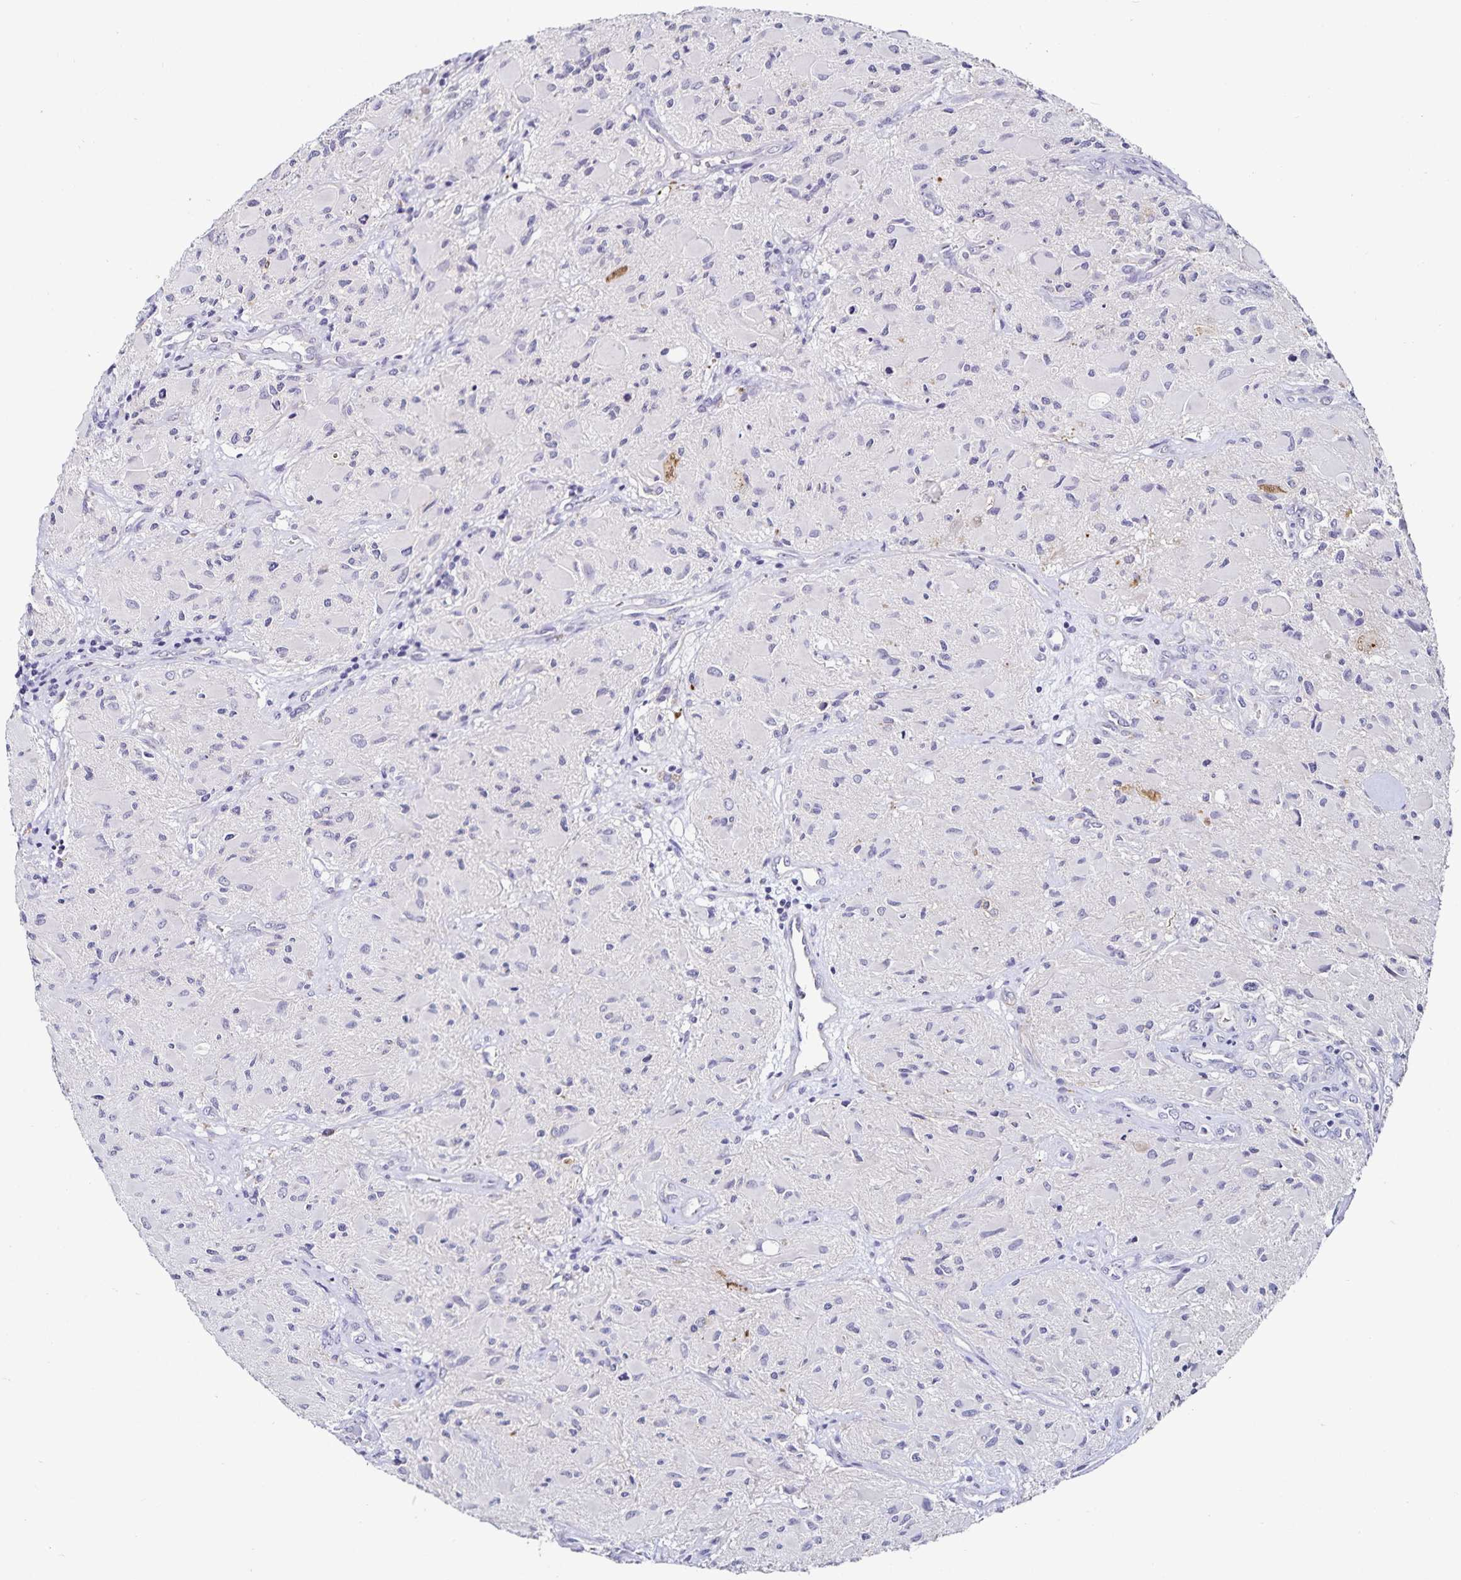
{"staining": {"intensity": "negative", "quantity": "none", "location": "none"}, "tissue": "glioma", "cell_type": "Tumor cells", "image_type": "cancer", "snomed": [{"axis": "morphology", "description": "Glioma, malignant, High grade"}, {"axis": "topography", "description": "Brain"}], "caption": "Immunohistochemistry (IHC) photomicrograph of malignant glioma (high-grade) stained for a protein (brown), which shows no staining in tumor cells.", "gene": "TSPAN7", "patient": {"sex": "female", "age": 65}}